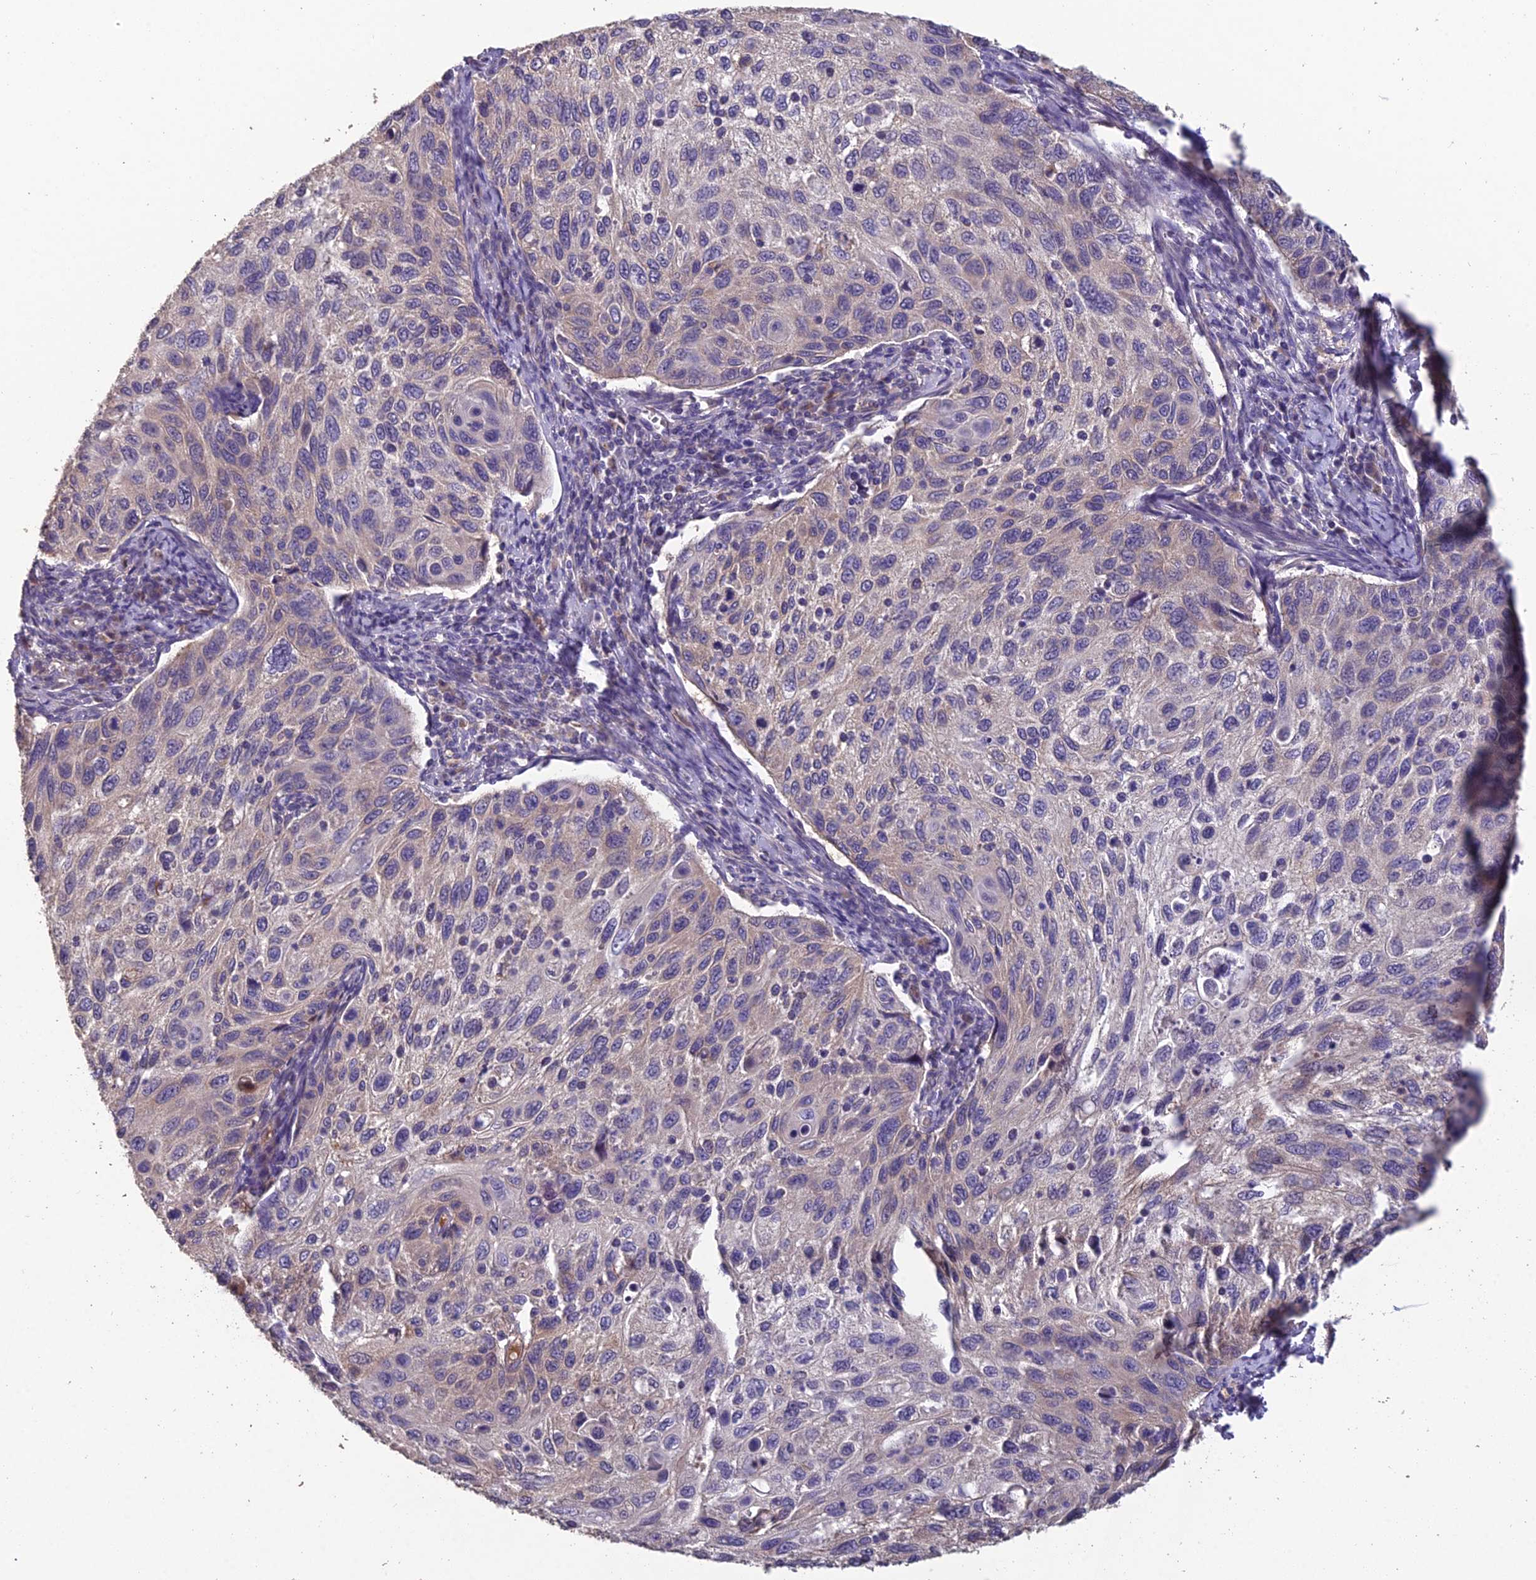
{"staining": {"intensity": "negative", "quantity": "none", "location": "none"}, "tissue": "cervical cancer", "cell_type": "Tumor cells", "image_type": "cancer", "snomed": [{"axis": "morphology", "description": "Squamous cell carcinoma, NOS"}, {"axis": "topography", "description": "Cervix"}], "caption": "A high-resolution micrograph shows immunohistochemistry staining of cervical cancer (squamous cell carcinoma), which exhibits no significant staining in tumor cells.", "gene": "CEACAM16", "patient": {"sex": "female", "age": 70}}